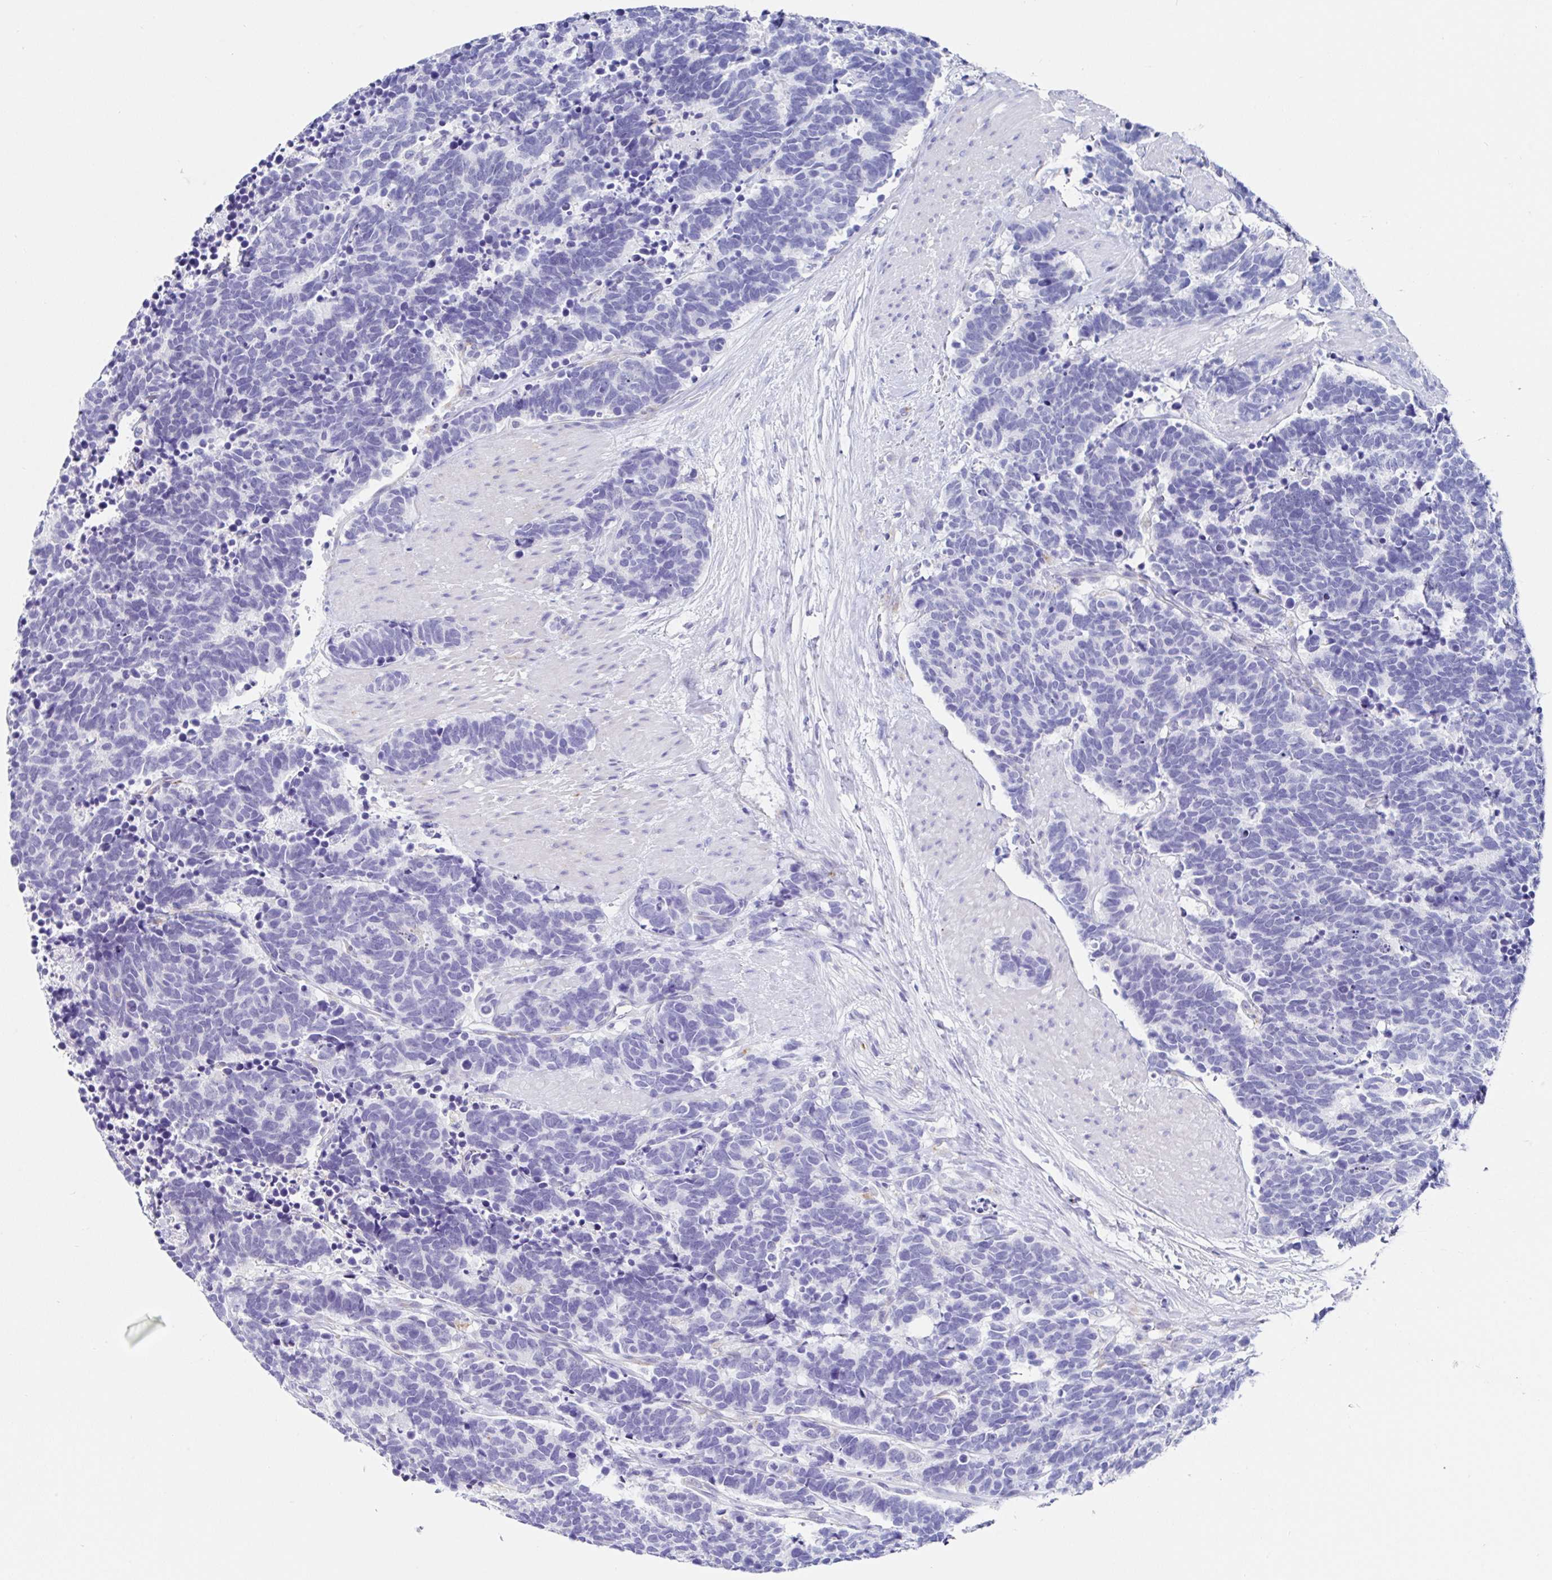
{"staining": {"intensity": "negative", "quantity": "none", "location": "none"}, "tissue": "carcinoid", "cell_type": "Tumor cells", "image_type": "cancer", "snomed": [{"axis": "morphology", "description": "Carcinoma, NOS"}, {"axis": "morphology", "description": "Carcinoid, malignant, NOS"}, {"axis": "topography", "description": "Prostate"}], "caption": "Immunohistochemical staining of human carcinoid (malignant) displays no significant positivity in tumor cells.", "gene": "TMPRSS11E", "patient": {"sex": "male", "age": 57}}